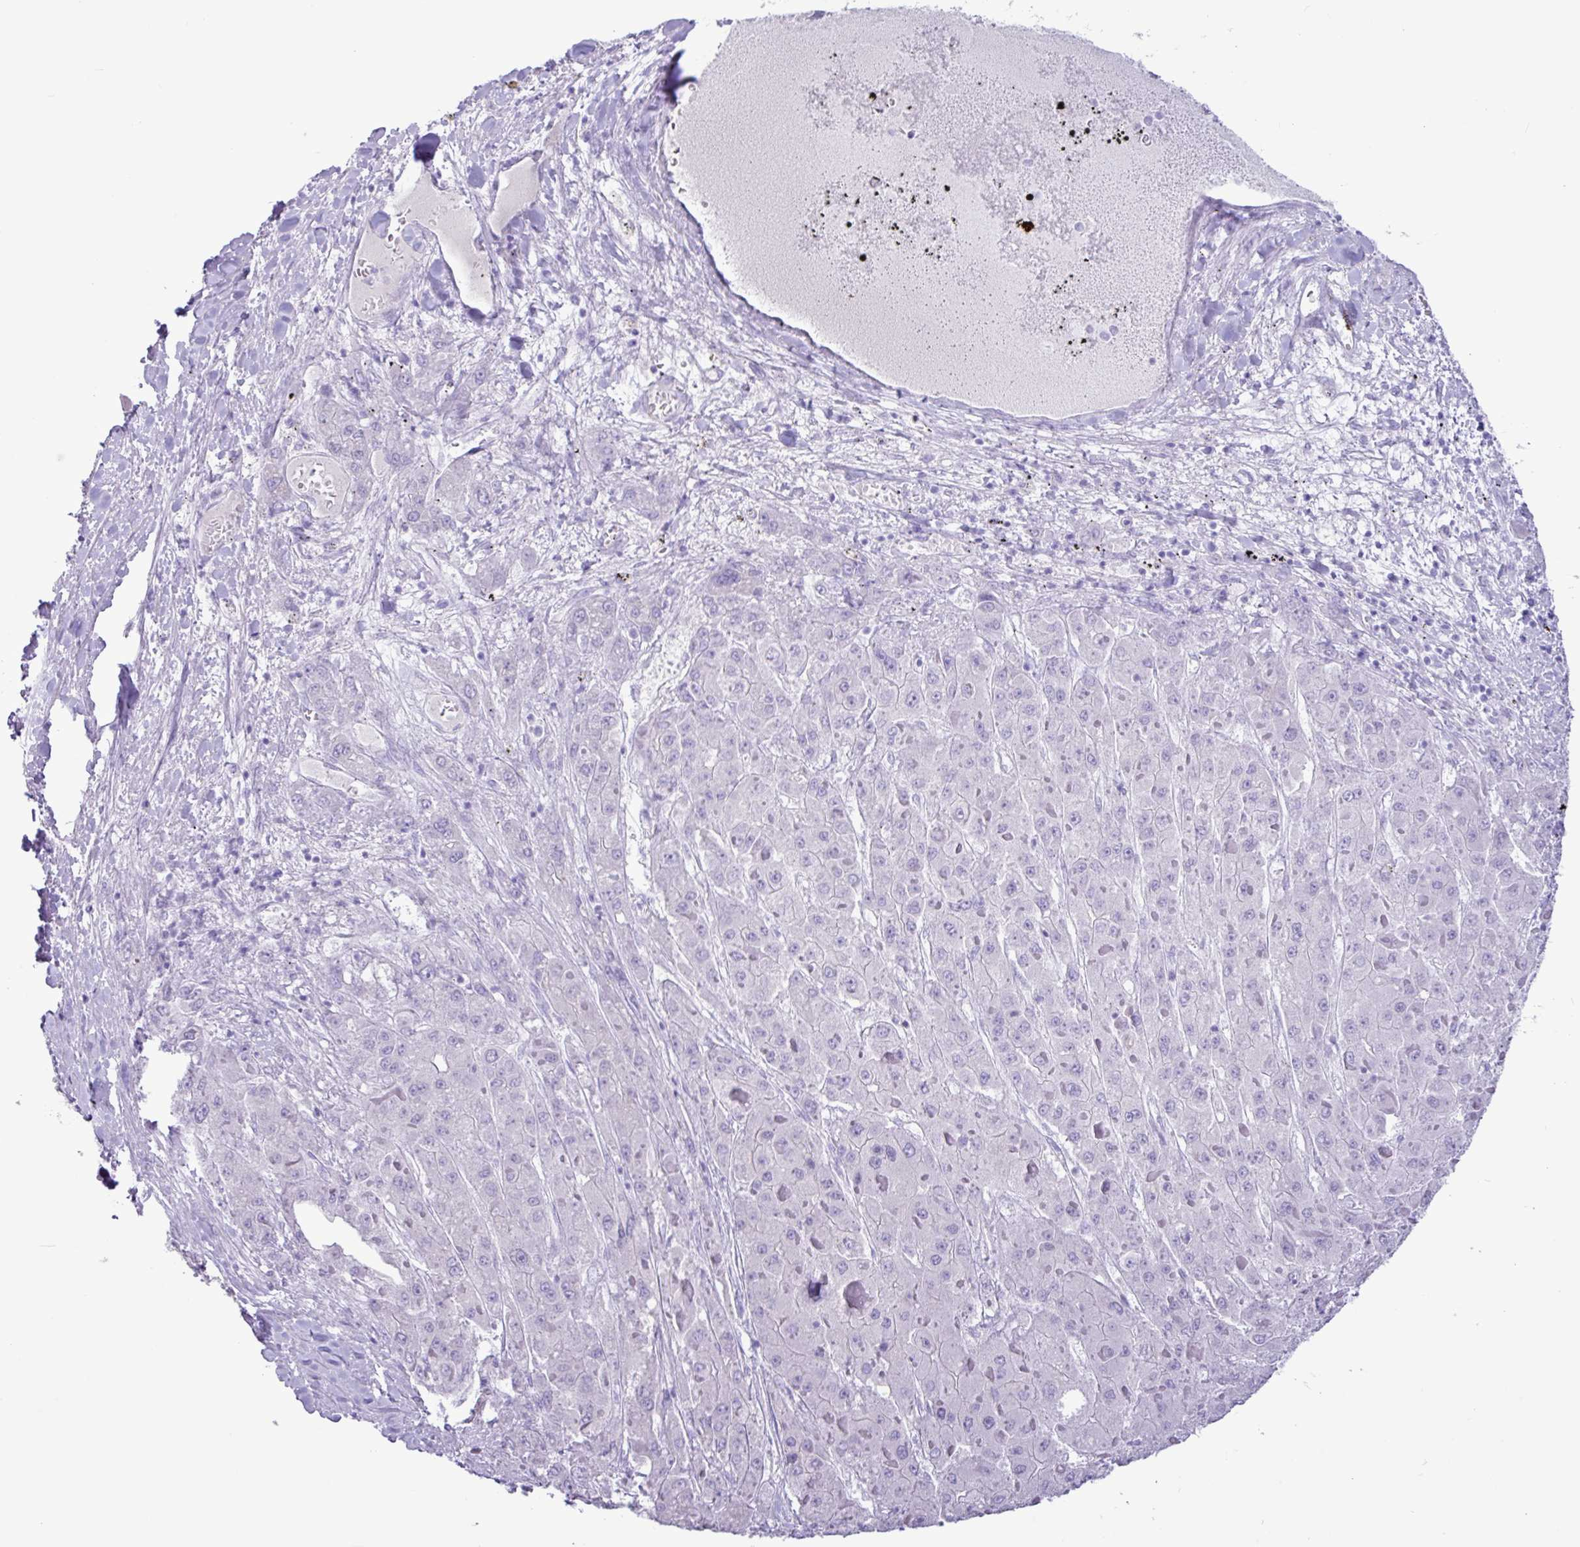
{"staining": {"intensity": "negative", "quantity": "none", "location": "none"}, "tissue": "liver cancer", "cell_type": "Tumor cells", "image_type": "cancer", "snomed": [{"axis": "morphology", "description": "Carcinoma, Hepatocellular, NOS"}, {"axis": "topography", "description": "Liver"}], "caption": "An image of liver cancer (hepatocellular carcinoma) stained for a protein demonstrates no brown staining in tumor cells. Nuclei are stained in blue.", "gene": "CKMT2", "patient": {"sex": "female", "age": 73}}